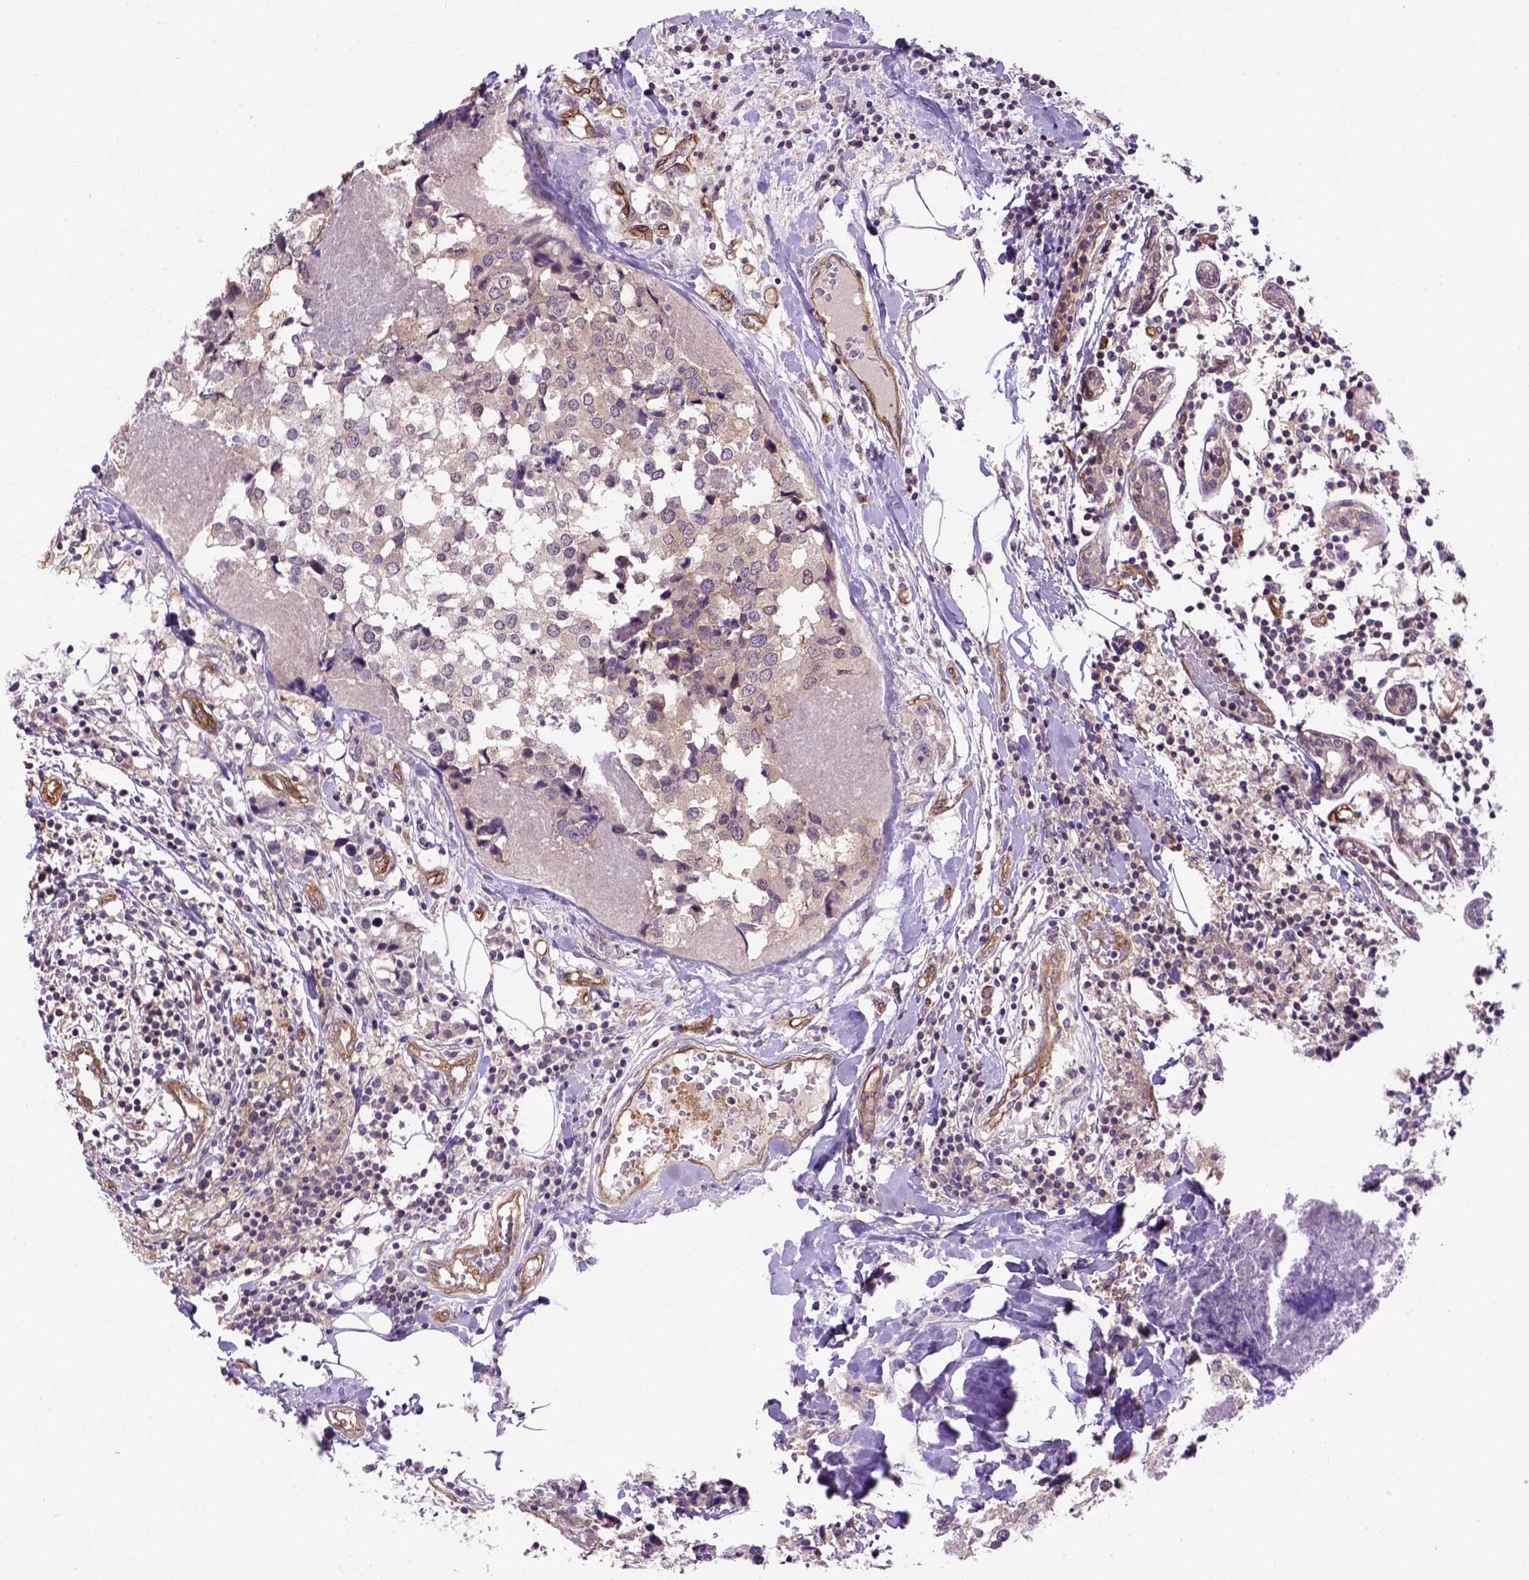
{"staining": {"intensity": "negative", "quantity": "none", "location": "none"}, "tissue": "breast cancer", "cell_type": "Tumor cells", "image_type": "cancer", "snomed": [{"axis": "morphology", "description": "Lobular carcinoma"}, {"axis": "topography", "description": "Breast"}], "caption": "This is a image of immunohistochemistry (IHC) staining of breast lobular carcinoma, which shows no positivity in tumor cells.", "gene": "CASKIN2", "patient": {"sex": "female", "age": 59}}